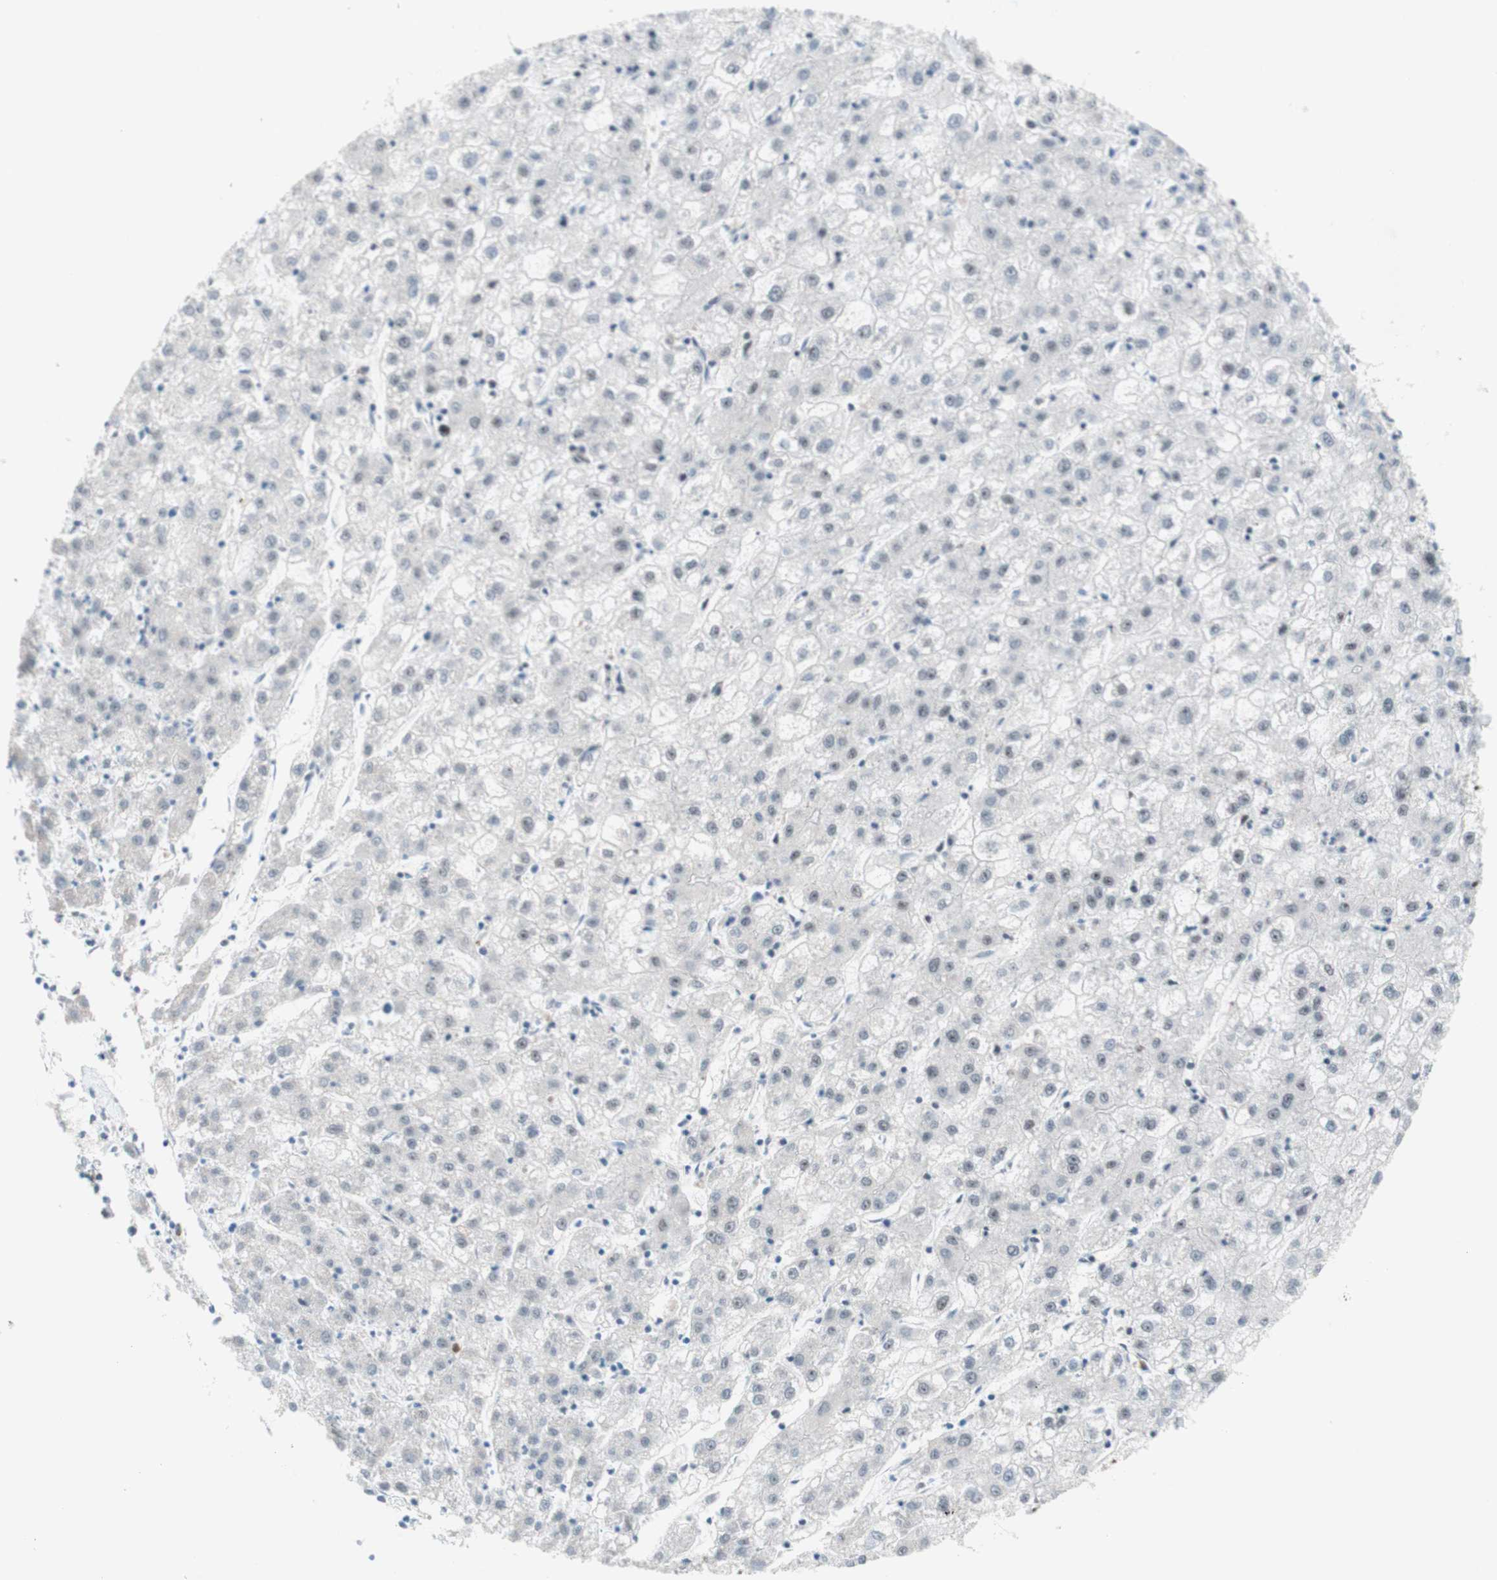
{"staining": {"intensity": "negative", "quantity": "none", "location": "none"}, "tissue": "liver cancer", "cell_type": "Tumor cells", "image_type": "cancer", "snomed": [{"axis": "morphology", "description": "Carcinoma, Hepatocellular, NOS"}, {"axis": "topography", "description": "Liver"}], "caption": "This is an IHC histopathology image of human hepatocellular carcinoma (liver). There is no staining in tumor cells.", "gene": "PRPF19", "patient": {"sex": "male", "age": 72}}